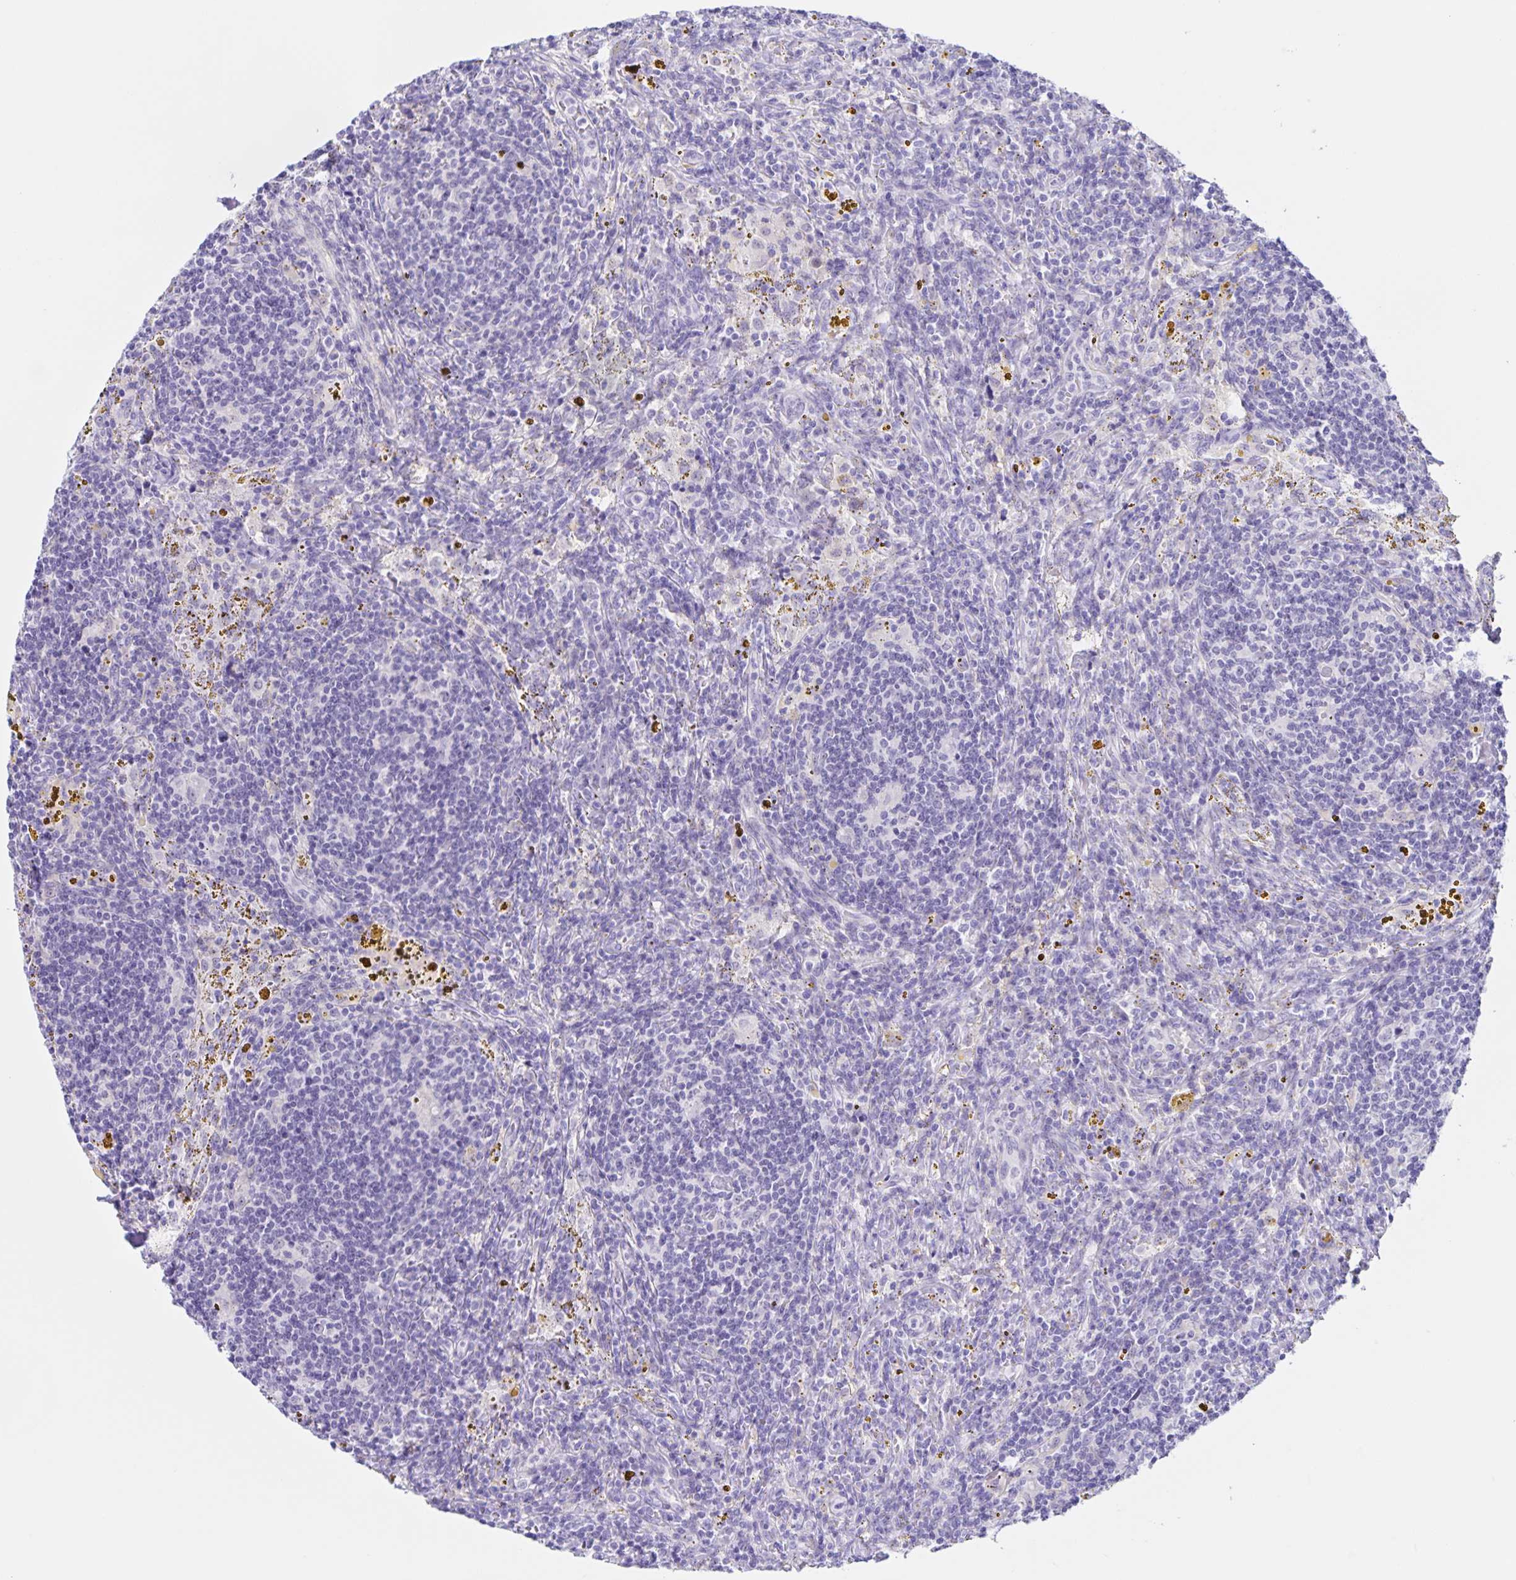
{"staining": {"intensity": "negative", "quantity": "none", "location": "none"}, "tissue": "lymphoma", "cell_type": "Tumor cells", "image_type": "cancer", "snomed": [{"axis": "morphology", "description": "Malignant lymphoma, non-Hodgkin's type, Low grade"}, {"axis": "topography", "description": "Spleen"}], "caption": "Immunohistochemistry (IHC) photomicrograph of malignant lymphoma, non-Hodgkin's type (low-grade) stained for a protein (brown), which demonstrates no staining in tumor cells.", "gene": "FAM170A", "patient": {"sex": "female", "age": 70}}